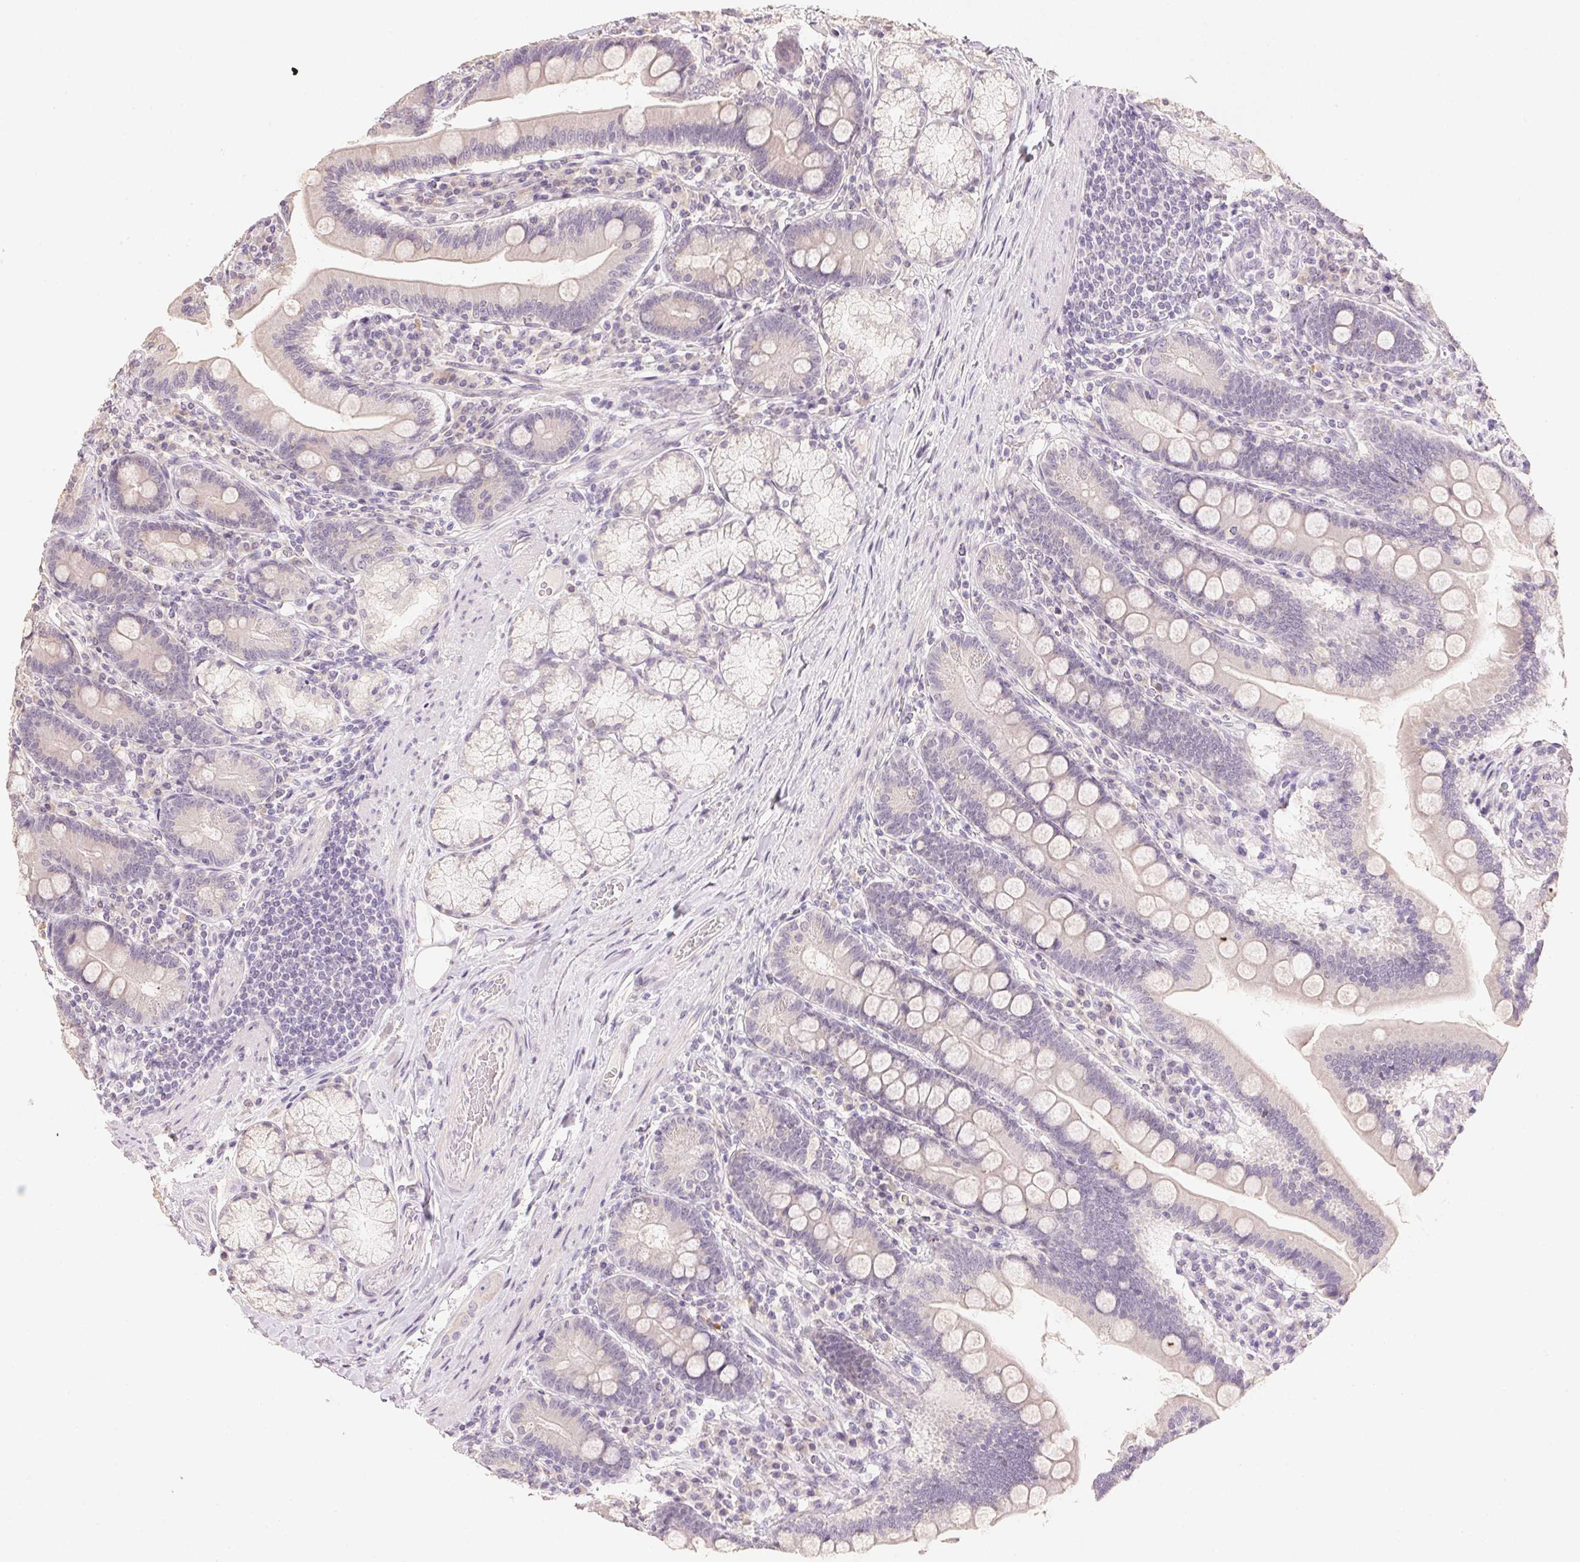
{"staining": {"intensity": "negative", "quantity": "none", "location": "none"}, "tissue": "duodenum", "cell_type": "Glandular cells", "image_type": "normal", "snomed": [{"axis": "morphology", "description": "Normal tissue, NOS"}, {"axis": "topography", "description": "Duodenum"}], "caption": "Protein analysis of normal duodenum displays no significant expression in glandular cells. (Stains: DAB immunohistochemistry with hematoxylin counter stain, Microscopy: brightfield microscopy at high magnification).", "gene": "DHCR24", "patient": {"sex": "female", "age": 67}}